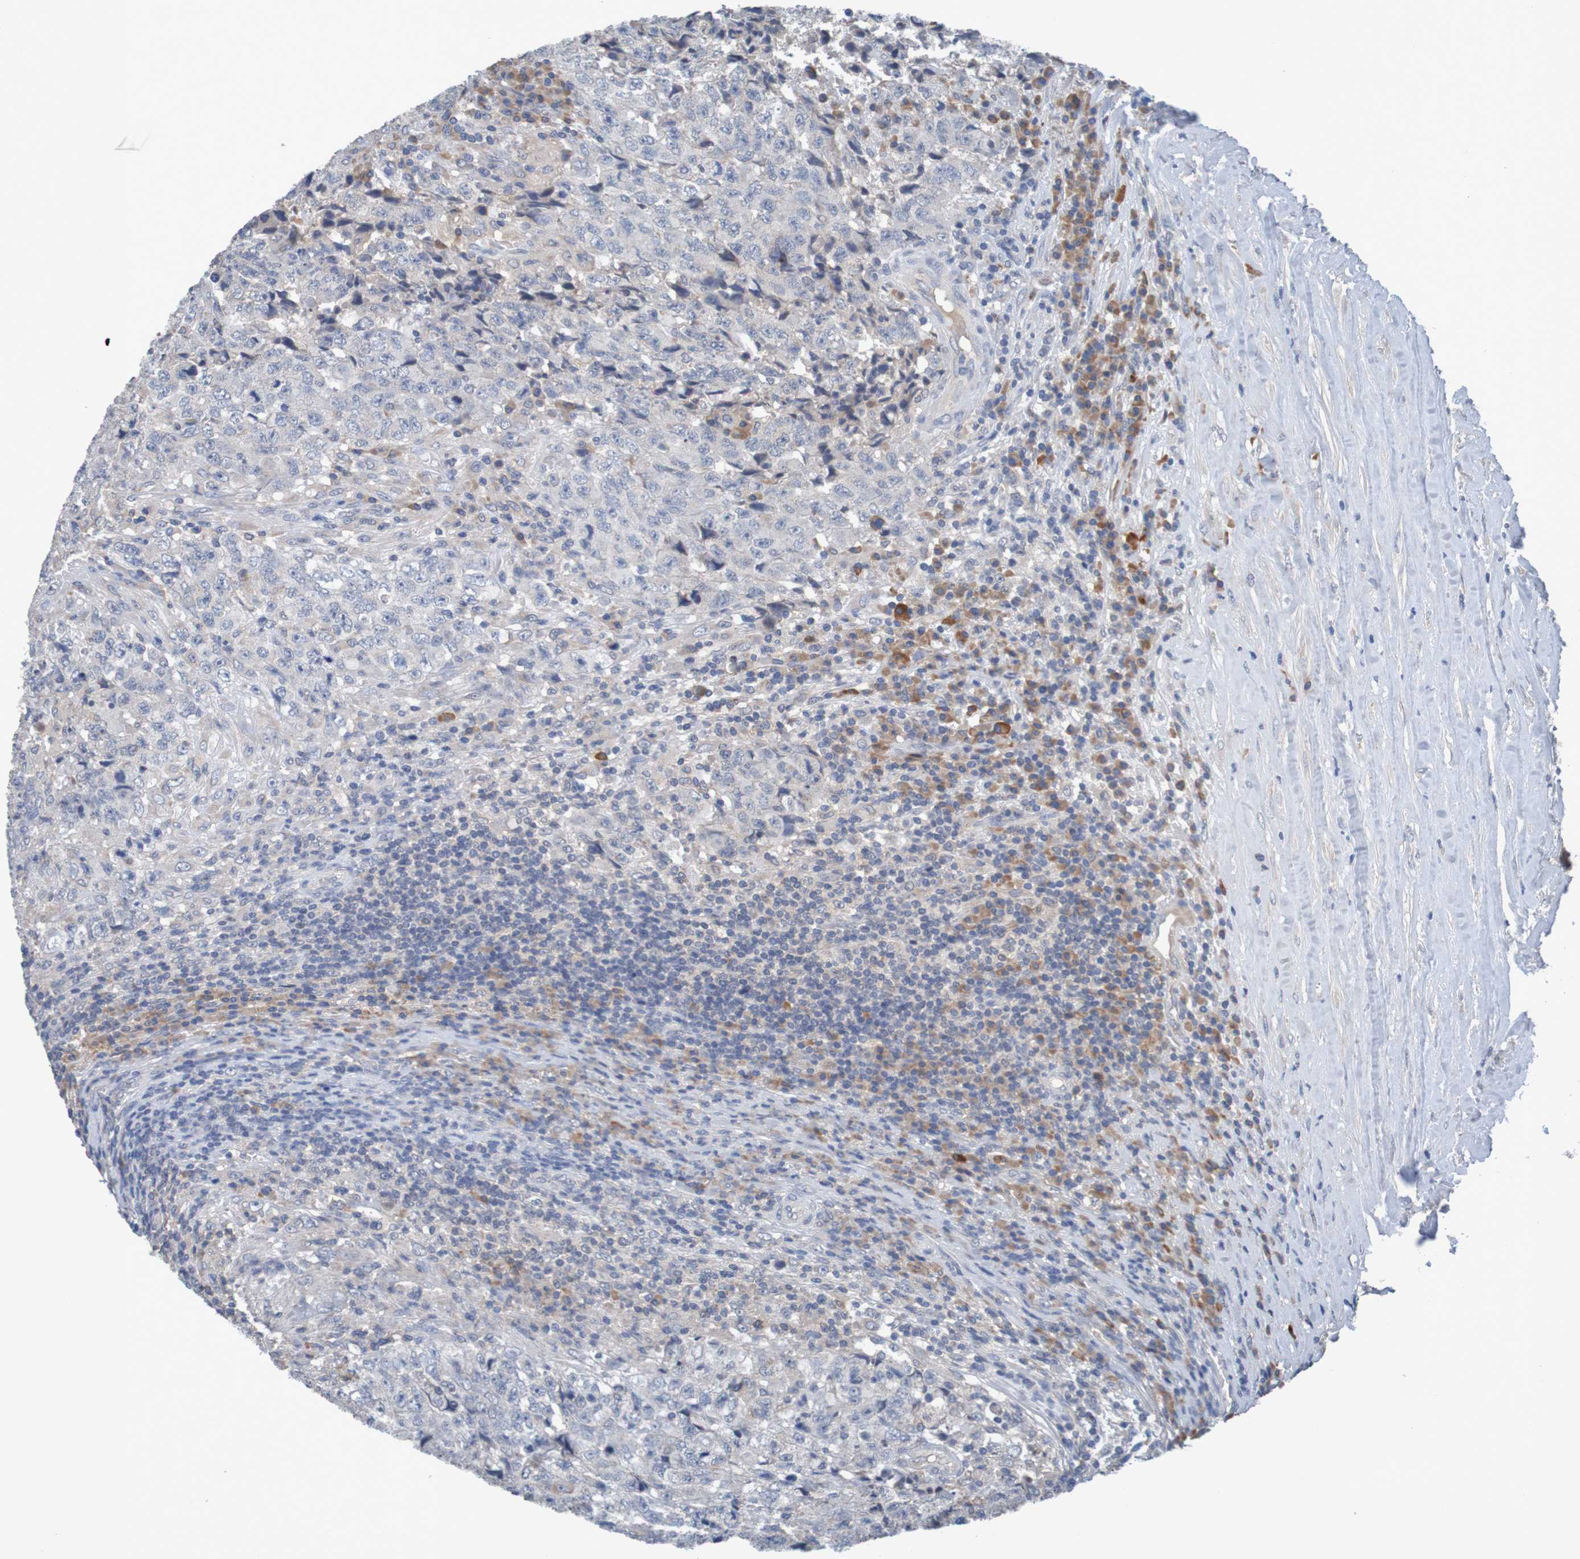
{"staining": {"intensity": "negative", "quantity": "none", "location": "none"}, "tissue": "testis cancer", "cell_type": "Tumor cells", "image_type": "cancer", "snomed": [{"axis": "morphology", "description": "Necrosis, NOS"}, {"axis": "morphology", "description": "Carcinoma, Embryonal, NOS"}, {"axis": "topography", "description": "Testis"}], "caption": "Testis embryonal carcinoma was stained to show a protein in brown. There is no significant expression in tumor cells.", "gene": "LTA", "patient": {"sex": "male", "age": 19}}